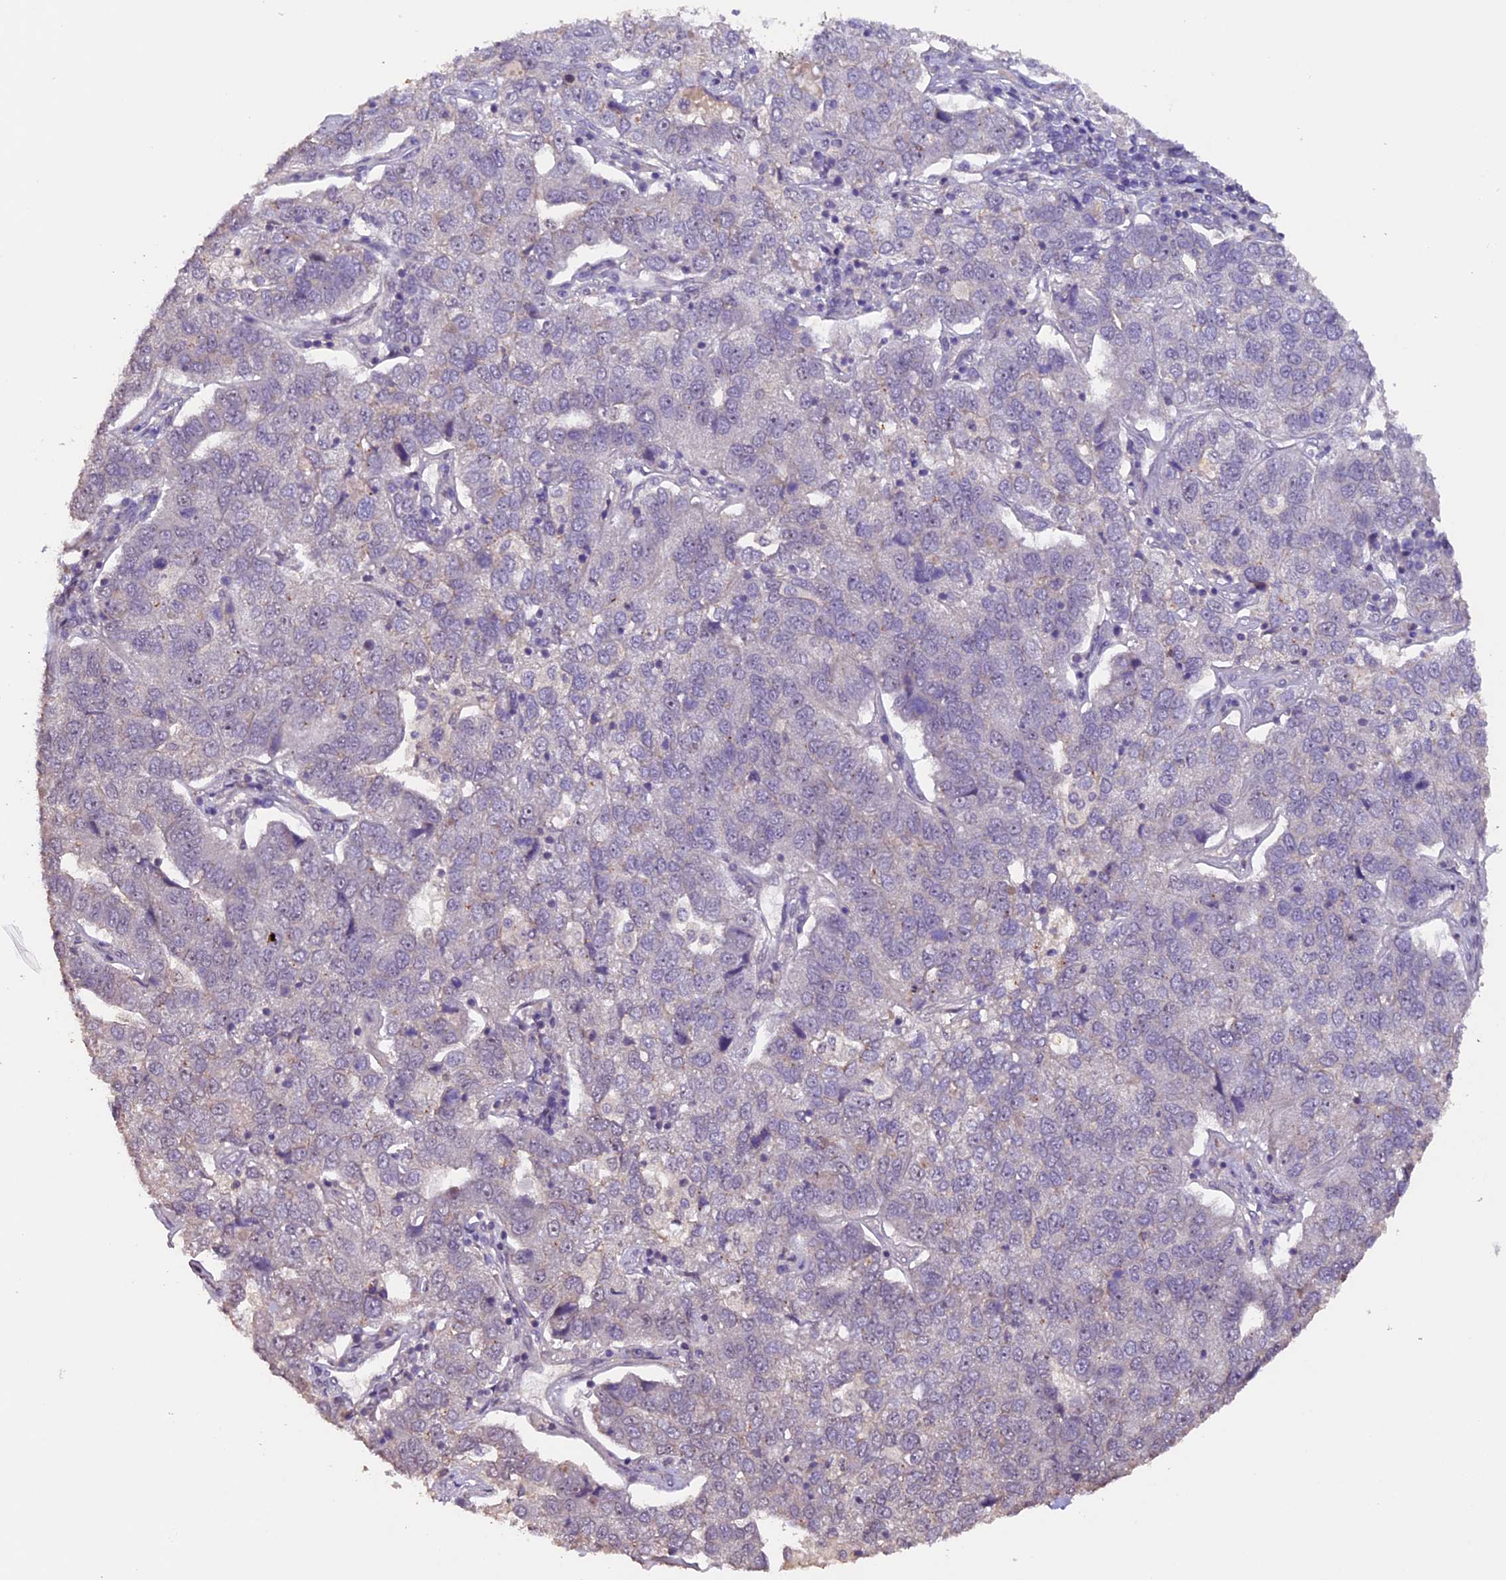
{"staining": {"intensity": "negative", "quantity": "none", "location": "none"}, "tissue": "pancreatic cancer", "cell_type": "Tumor cells", "image_type": "cancer", "snomed": [{"axis": "morphology", "description": "Adenocarcinoma, NOS"}, {"axis": "topography", "description": "Pancreas"}], "caption": "Immunohistochemistry (IHC) photomicrograph of neoplastic tissue: human pancreatic cancer stained with DAB (3,3'-diaminobenzidine) reveals no significant protein positivity in tumor cells. (Stains: DAB (3,3'-diaminobenzidine) IHC with hematoxylin counter stain, Microscopy: brightfield microscopy at high magnification).", "gene": "GNB5", "patient": {"sex": "female", "age": 61}}